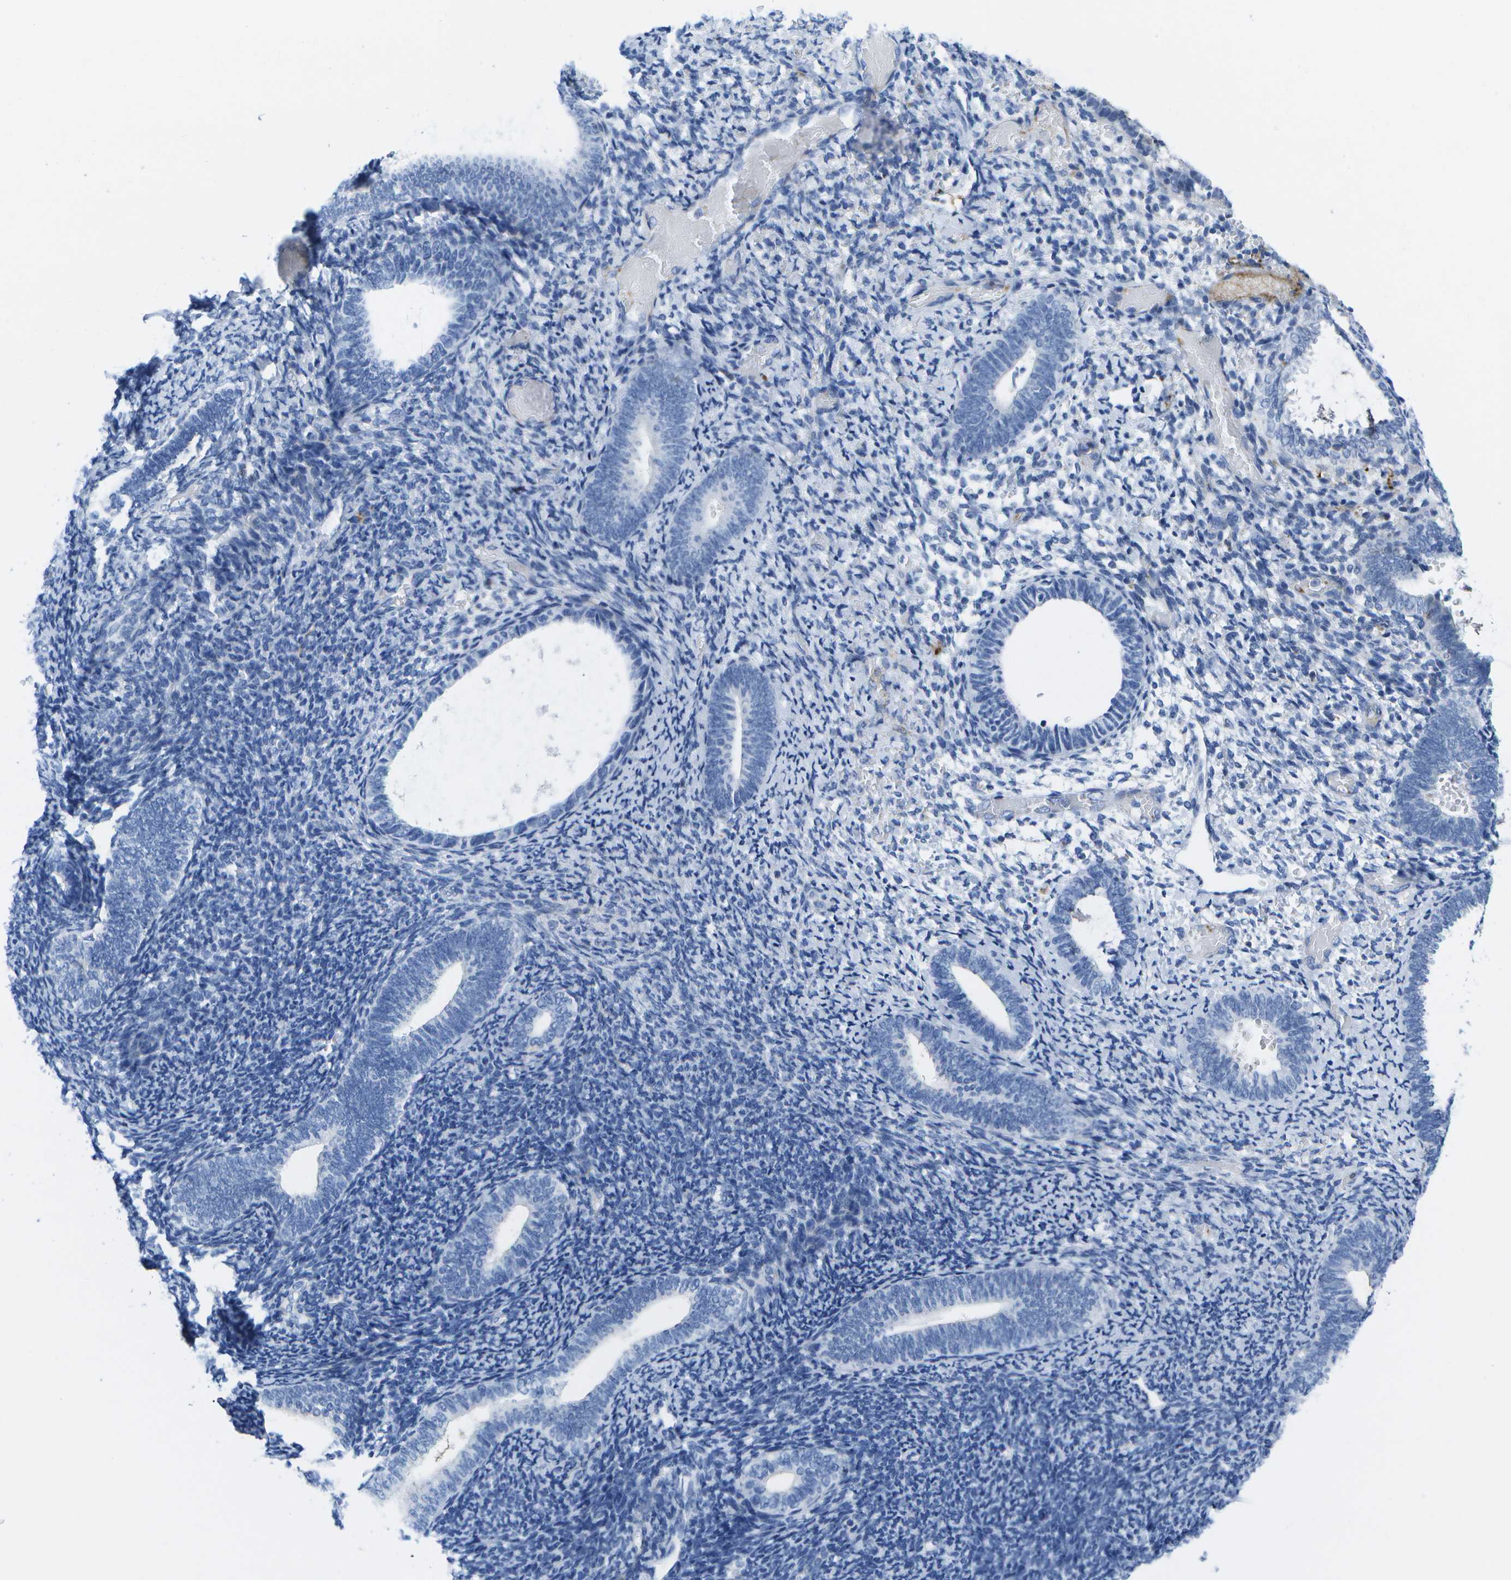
{"staining": {"intensity": "negative", "quantity": "none", "location": "none"}, "tissue": "endometrium", "cell_type": "Cells in endometrial stroma", "image_type": "normal", "snomed": [{"axis": "morphology", "description": "Normal tissue, NOS"}, {"axis": "topography", "description": "Endometrium"}], "caption": "Immunohistochemical staining of benign human endometrium displays no significant expression in cells in endometrial stroma. Nuclei are stained in blue.", "gene": "ADGRG6", "patient": {"sex": "female", "age": 66}}